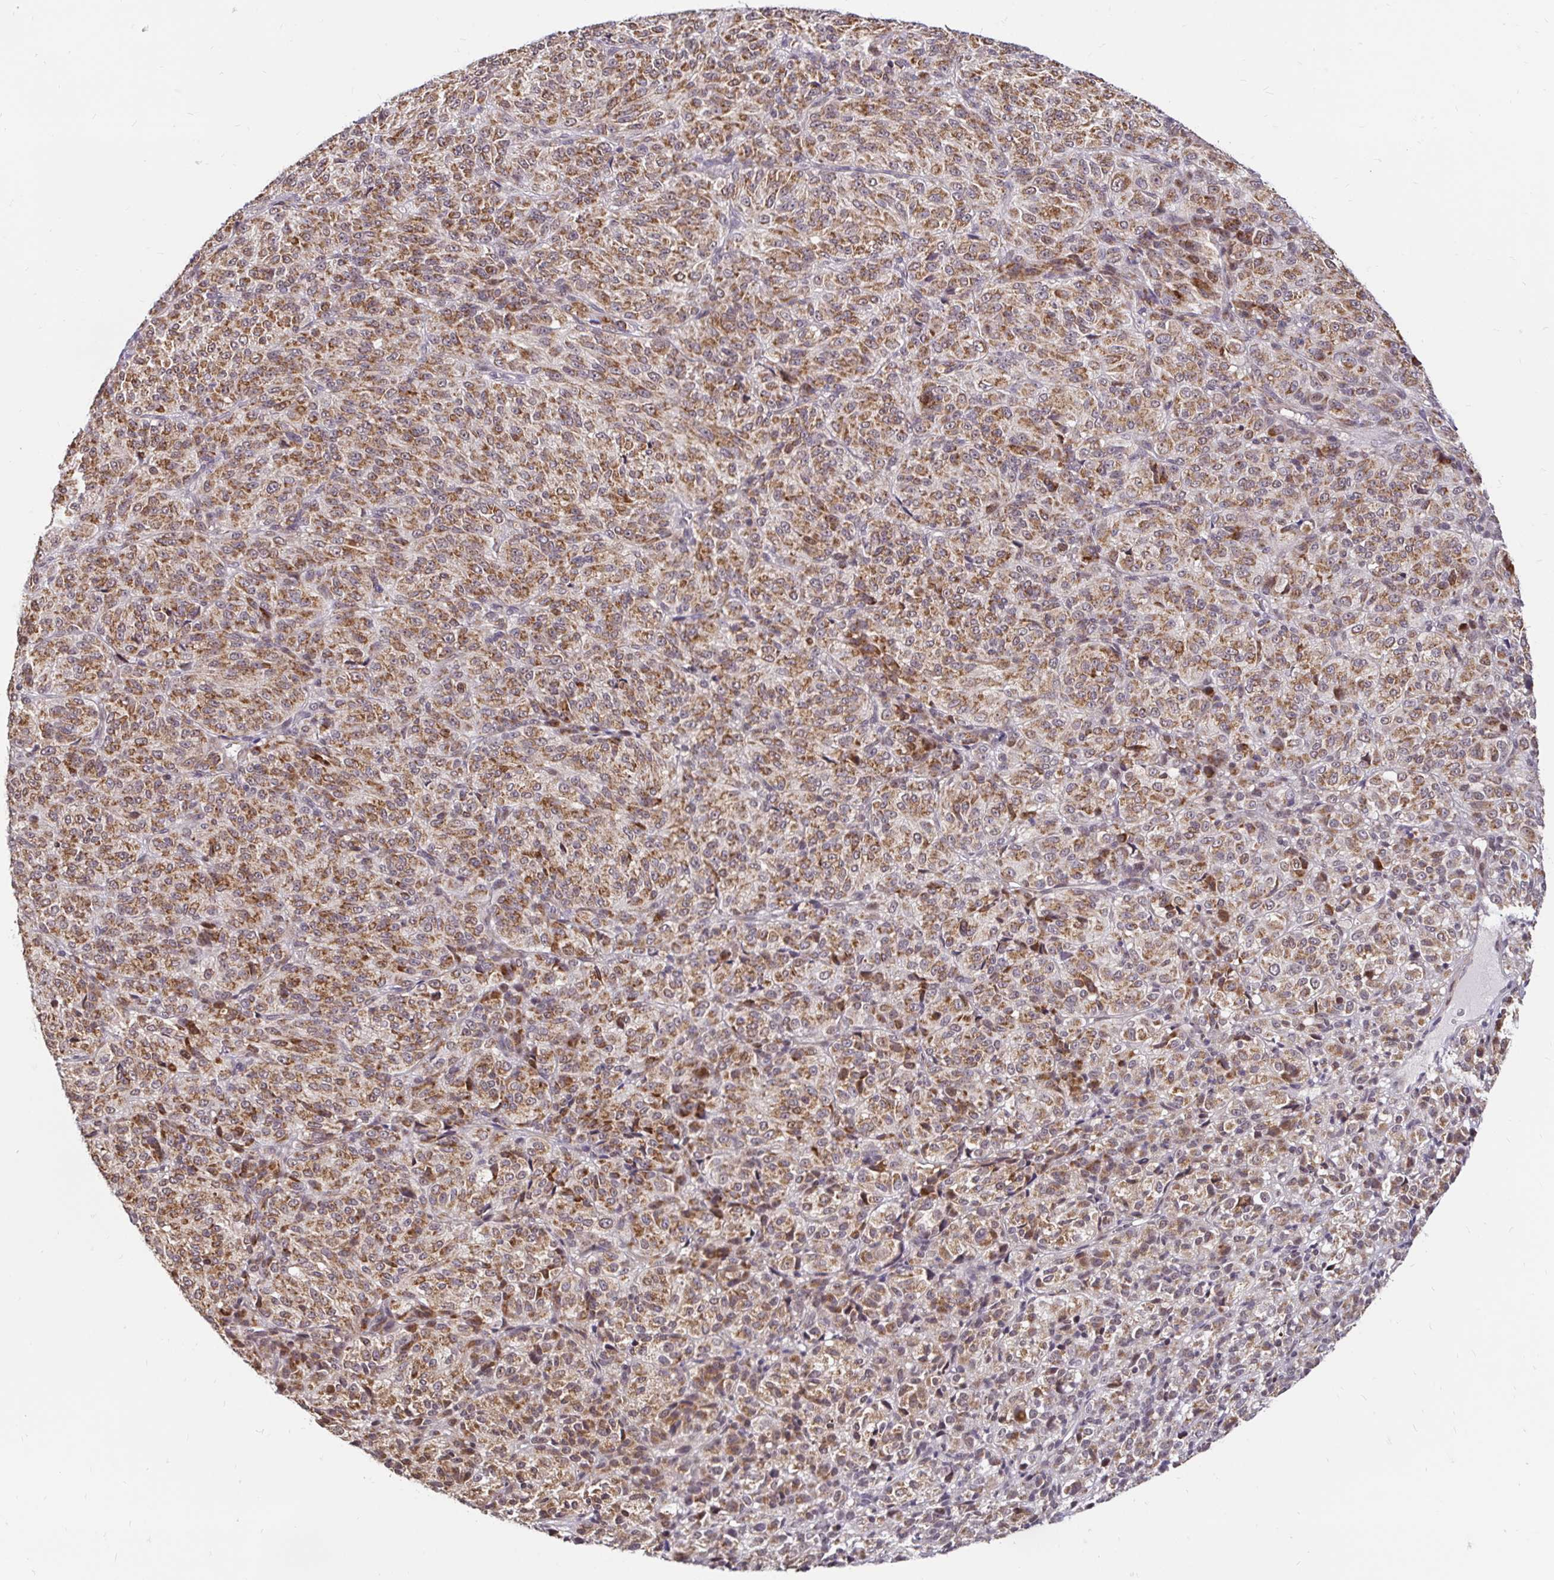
{"staining": {"intensity": "moderate", "quantity": ">75%", "location": "cytoplasmic/membranous"}, "tissue": "melanoma", "cell_type": "Tumor cells", "image_type": "cancer", "snomed": [{"axis": "morphology", "description": "Malignant melanoma, Metastatic site"}, {"axis": "topography", "description": "Brain"}], "caption": "Melanoma was stained to show a protein in brown. There is medium levels of moderate cytoplasmic/membranous positivity in approximately >75% of tumor cells.", "gene": "TIMM50", "patient": {"sex": "female", "age": 56}}